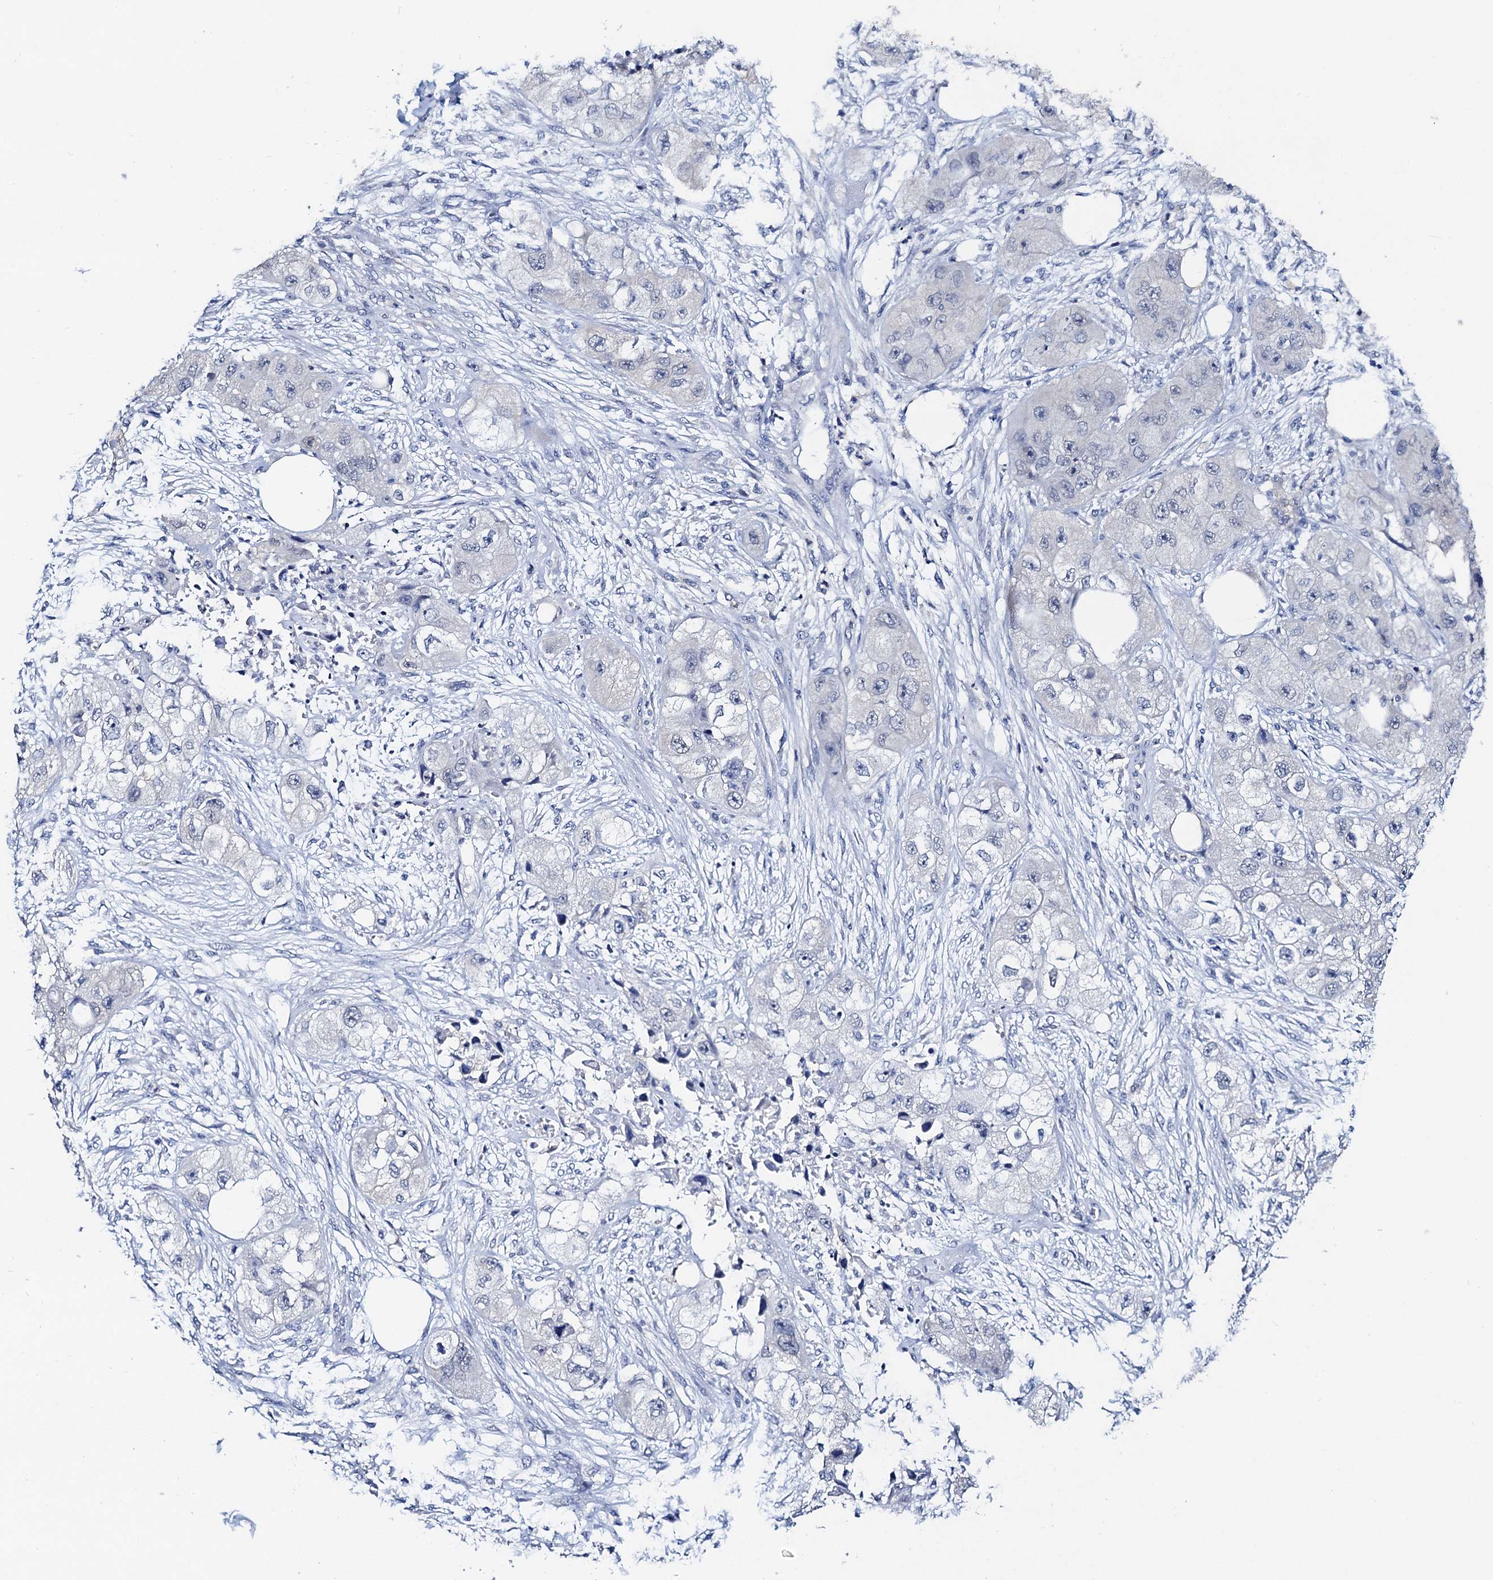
{"staining": {"intensity": "negative", "quantity": "none", "location": "none"}, "tissue": "skin cancer", "cell_type": "Tumor cells", "image_type": "cancer", "snomed": [{"axis": "morphology", "description": "Squamous cell carcinoma, NOS"}, {"axis": "topography", "description": "Skin"}, {"axis": "topography", "description": "Subcutis"}], "caption": "DAB (3,3'-diaminobenzidine) immunohistochemical staining of skin cancer displays no significant expression in tumor cells.", "gene": "TMEM39B", "patient": {"sex": "male", "age": 73}}